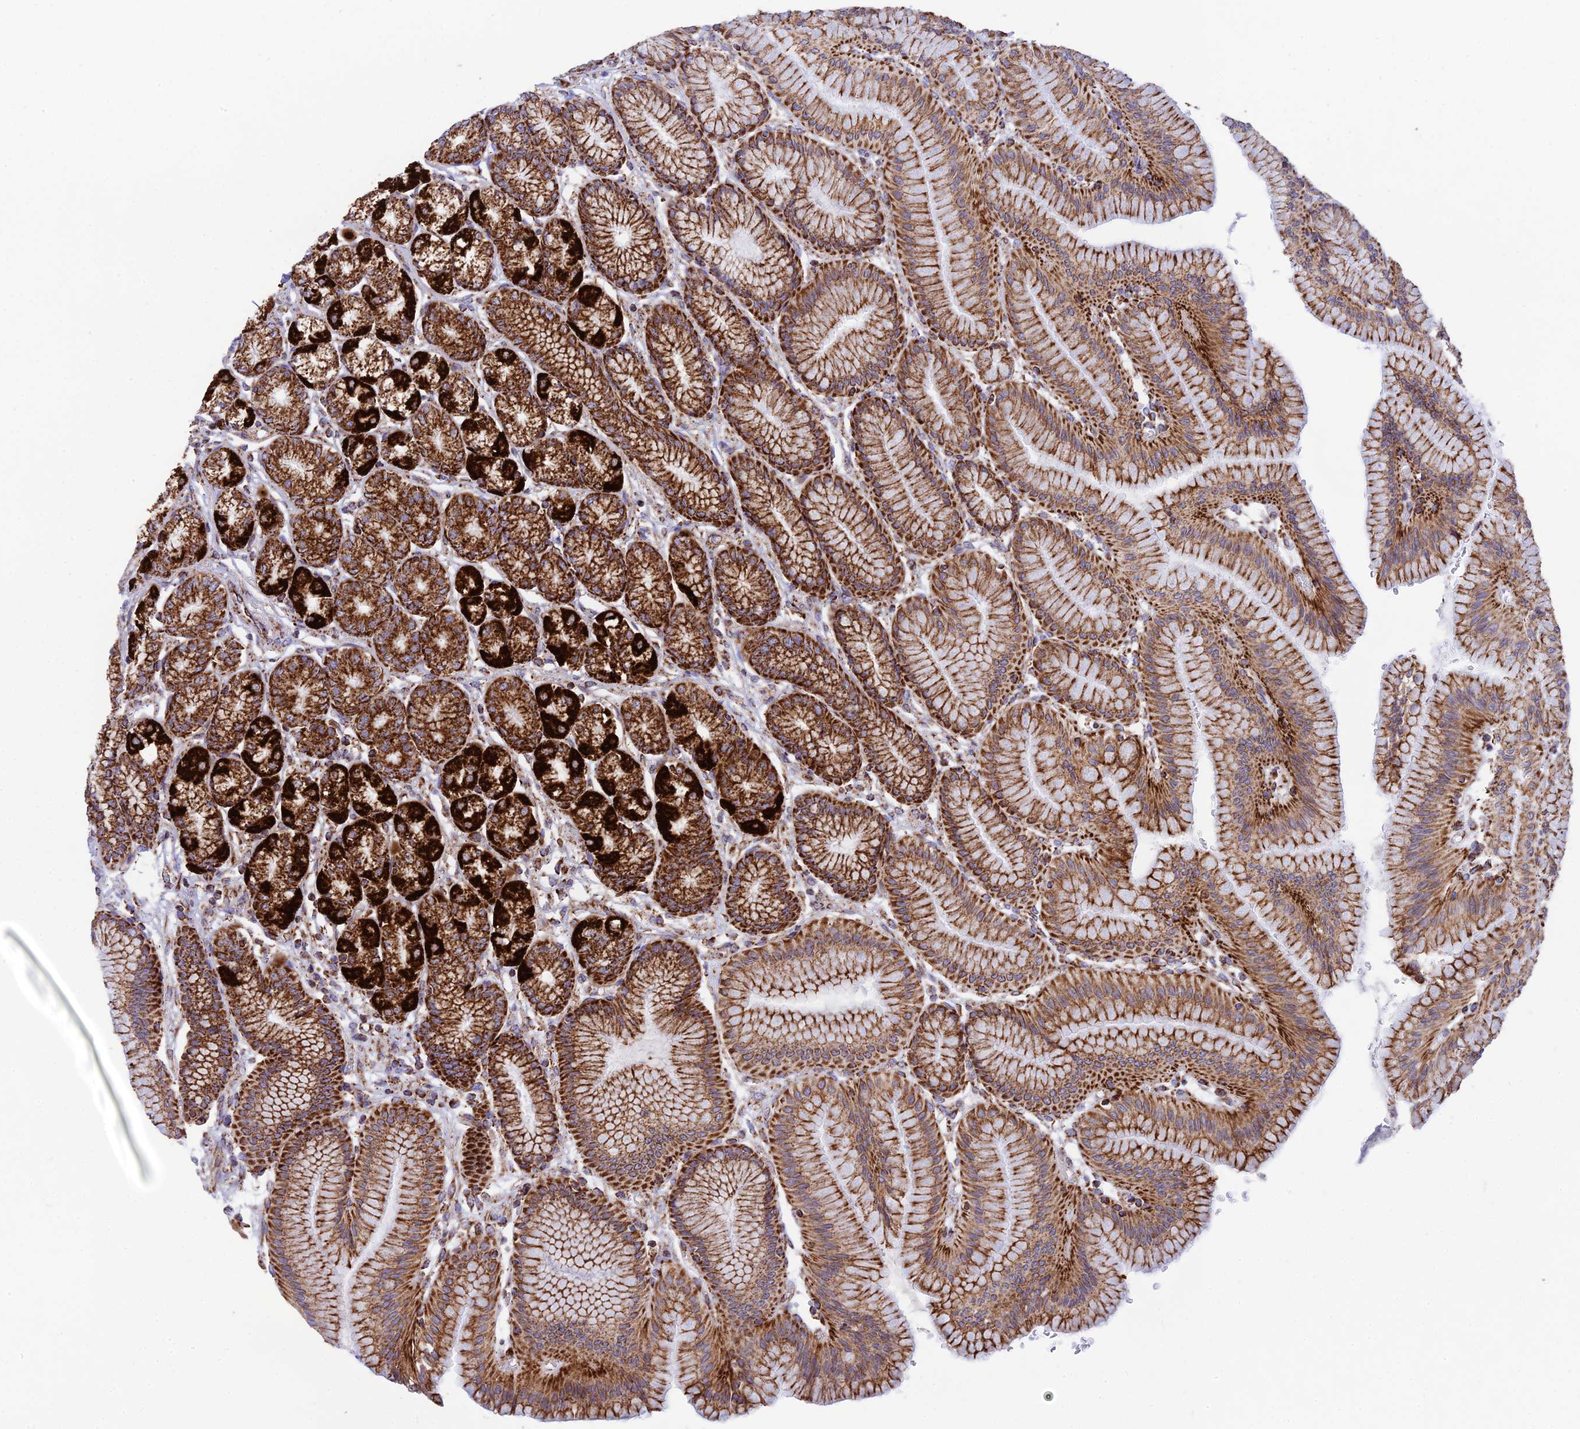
{"staining": {"intensity": "strong", "quantity": ">75%", "location": "cytoplasmic/membranous"}, "tissue": "stomach", "cell_type": "Glandular cells", "image_type": "normal", "snomed": [{"axis": "morphology", "description": "Normal tissue, NOS"}, {"axis": "morphology", "description": "Adenocarcinoma, NOS"}, {"axis": "morphology", "description": "Adenocarcinoma, High grade"}, {"axis": "topography", "description": "Stomach, upper"}, {"axis": "topography", "description": "Stomach"}], "caption": "Immunohistochemistry of unremarkable human stomach displays high levels of strong cytoplasmic/membranous expression in approximately >75% of glandular cells.", "gene": "CHCHD3", "patient": {"sex": "female", "age": 65}}